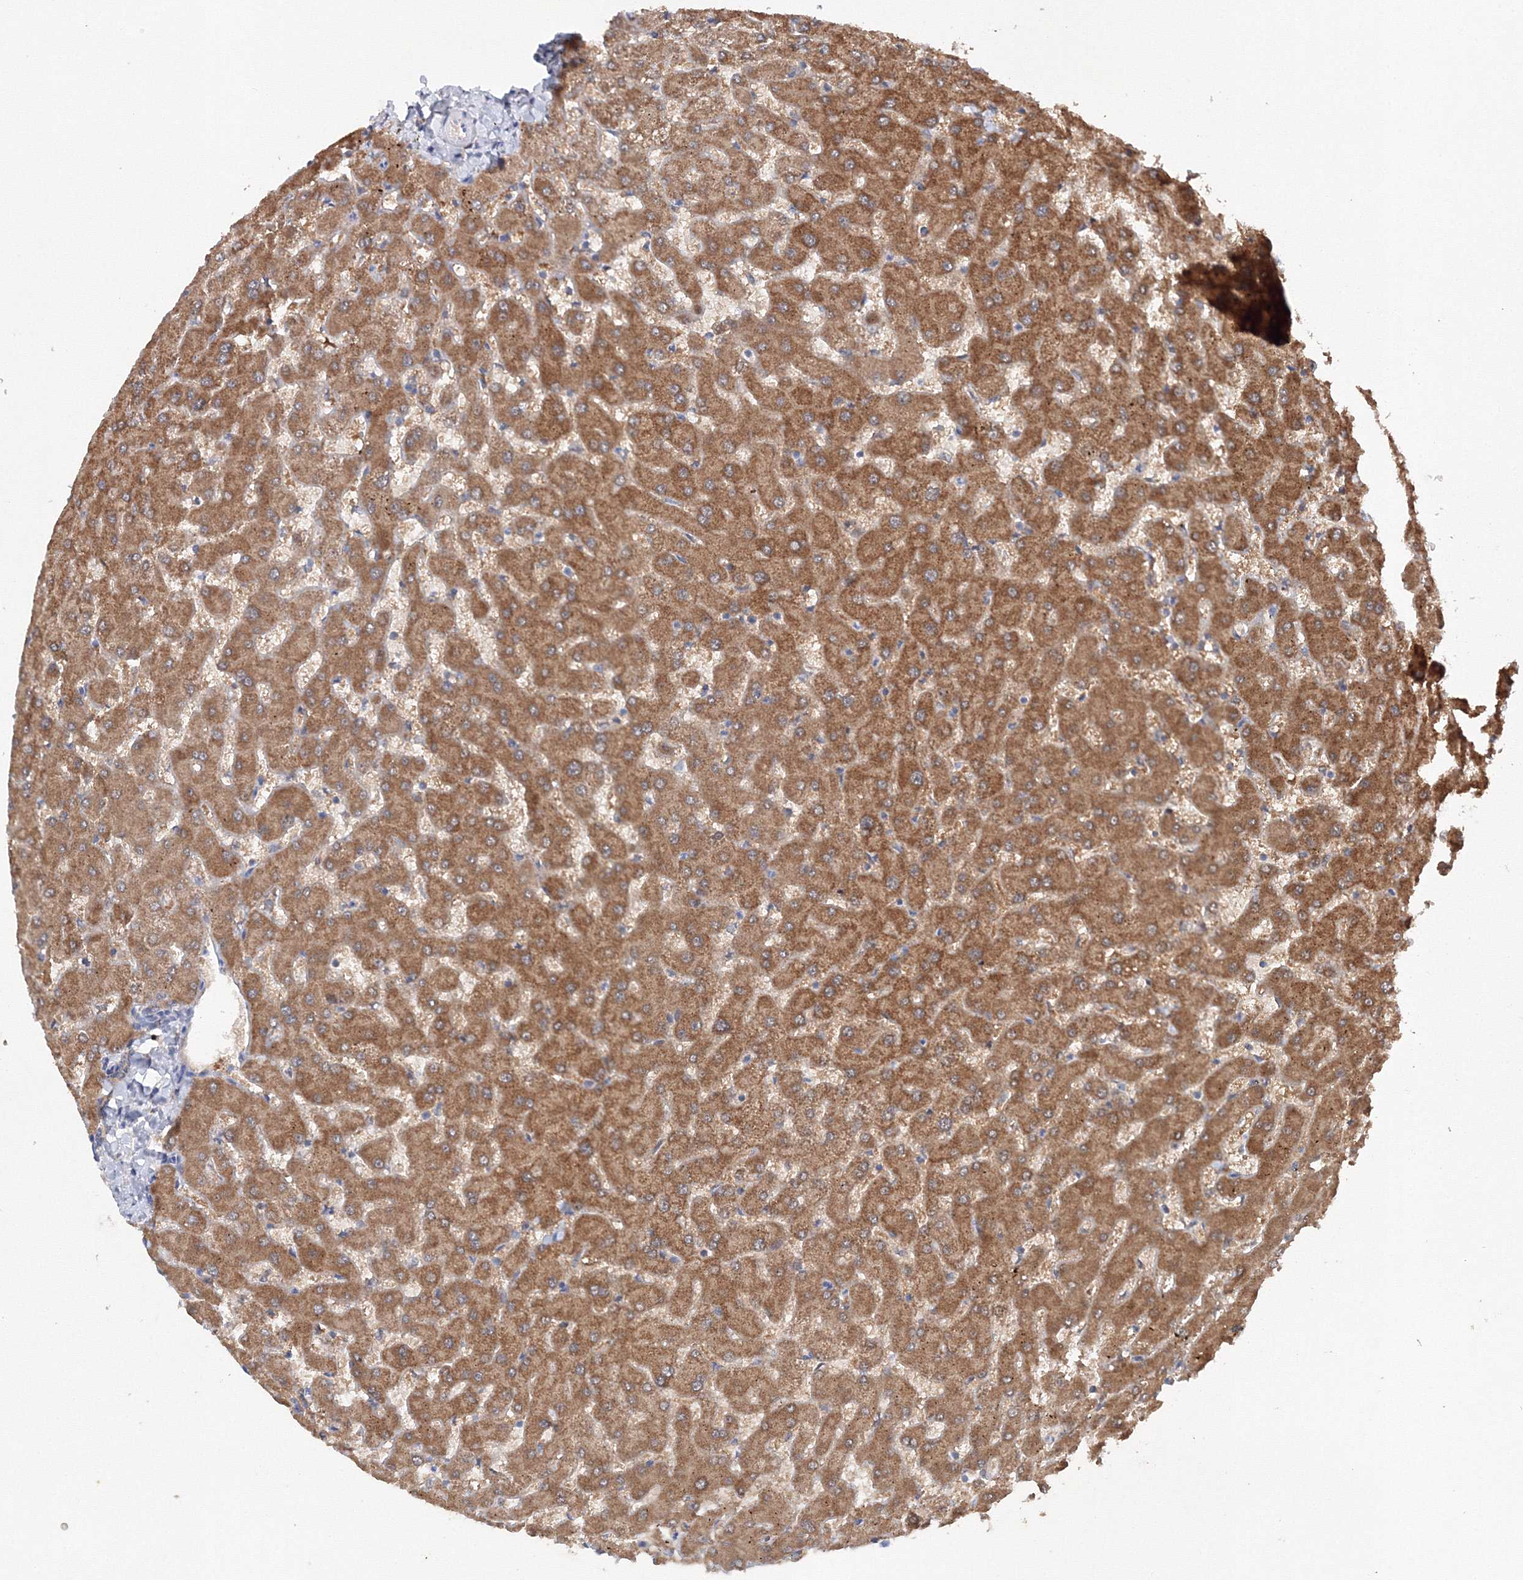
{"staining": {"intensity": "moderate", "quantity": "25%-75%", "location": "cytoplasmic/membranous"}, "tissue": "liver", "cell_type": "Cholangiocytes", "image_type": "normal", "snomed": [{"axis": "morphology", "description": "Normal tissue, NOS"}, {"axis": "topography", "description": "Liver"}], "caption": "The photomicrograph displays staining of benign liver, revealing moderate cytoplasmic/membranous protein staining (brown color) within cholangiocytes. The protein is shown in brown color, while the nuclei are stained blue.", "gene": "DIS3L2", "patient": {"sex": "female", "age": 63}}